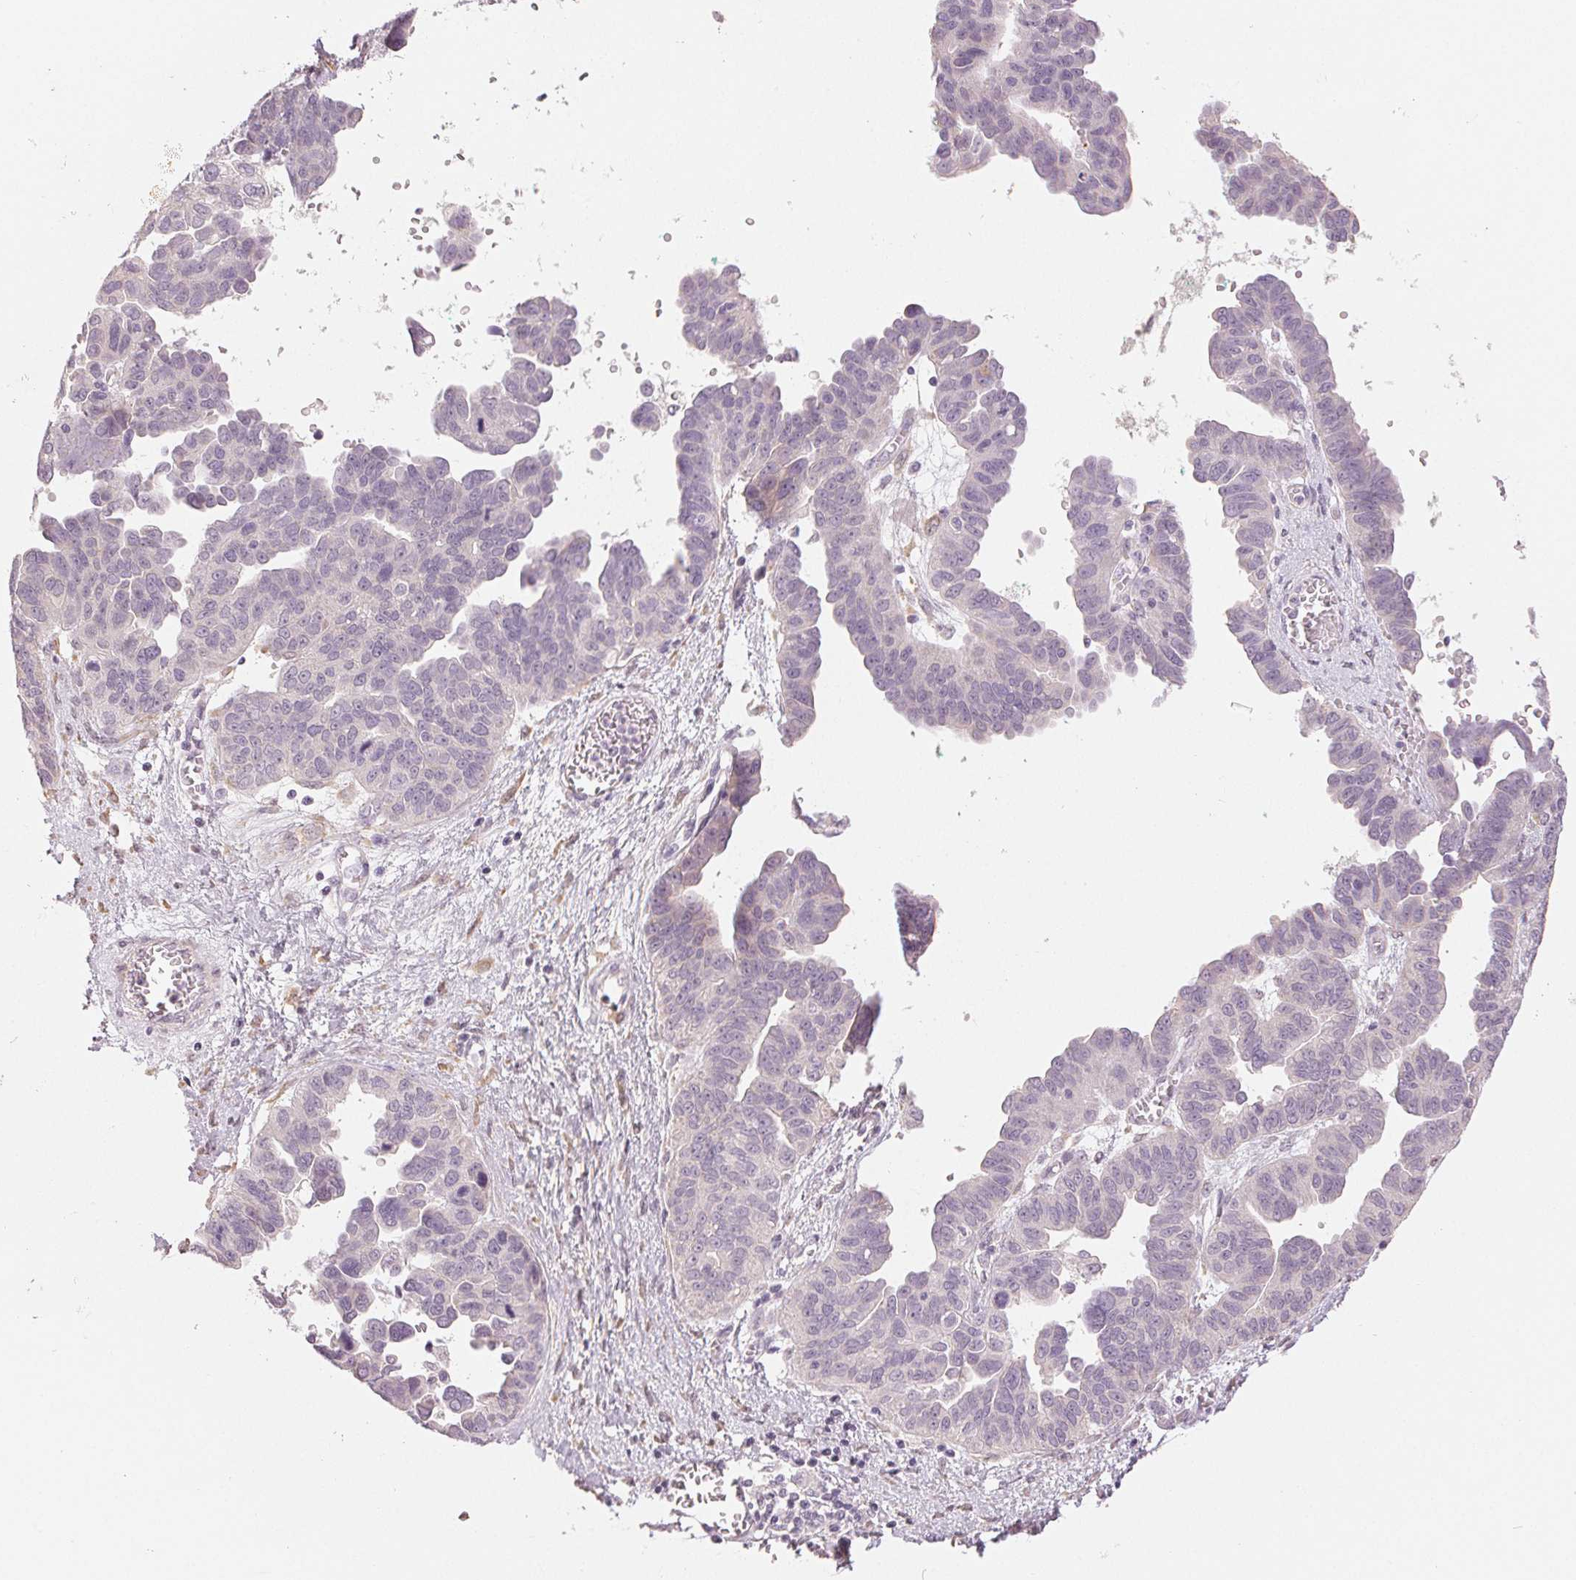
{"staining": {"intensity": "negative", "quantity": "none", "location": "none"}, "tissue": "ovarian cancer", "cell_type": "Tumor cells", "image_type": "cancer", "snomed": [{"axis": "morphology", "description": "Cystadenocarcinoma, serous, NOS"}, {"axis": "topography", "description": "Ovary"}], "caption": "Immunohistochemistry (IHC) image of human ovarian cancer stained for a protein (brown), which shows no staining in tumor cells.", "gene": "MAP1LC3A", "patient": {"sex": "female", "age": 64}}